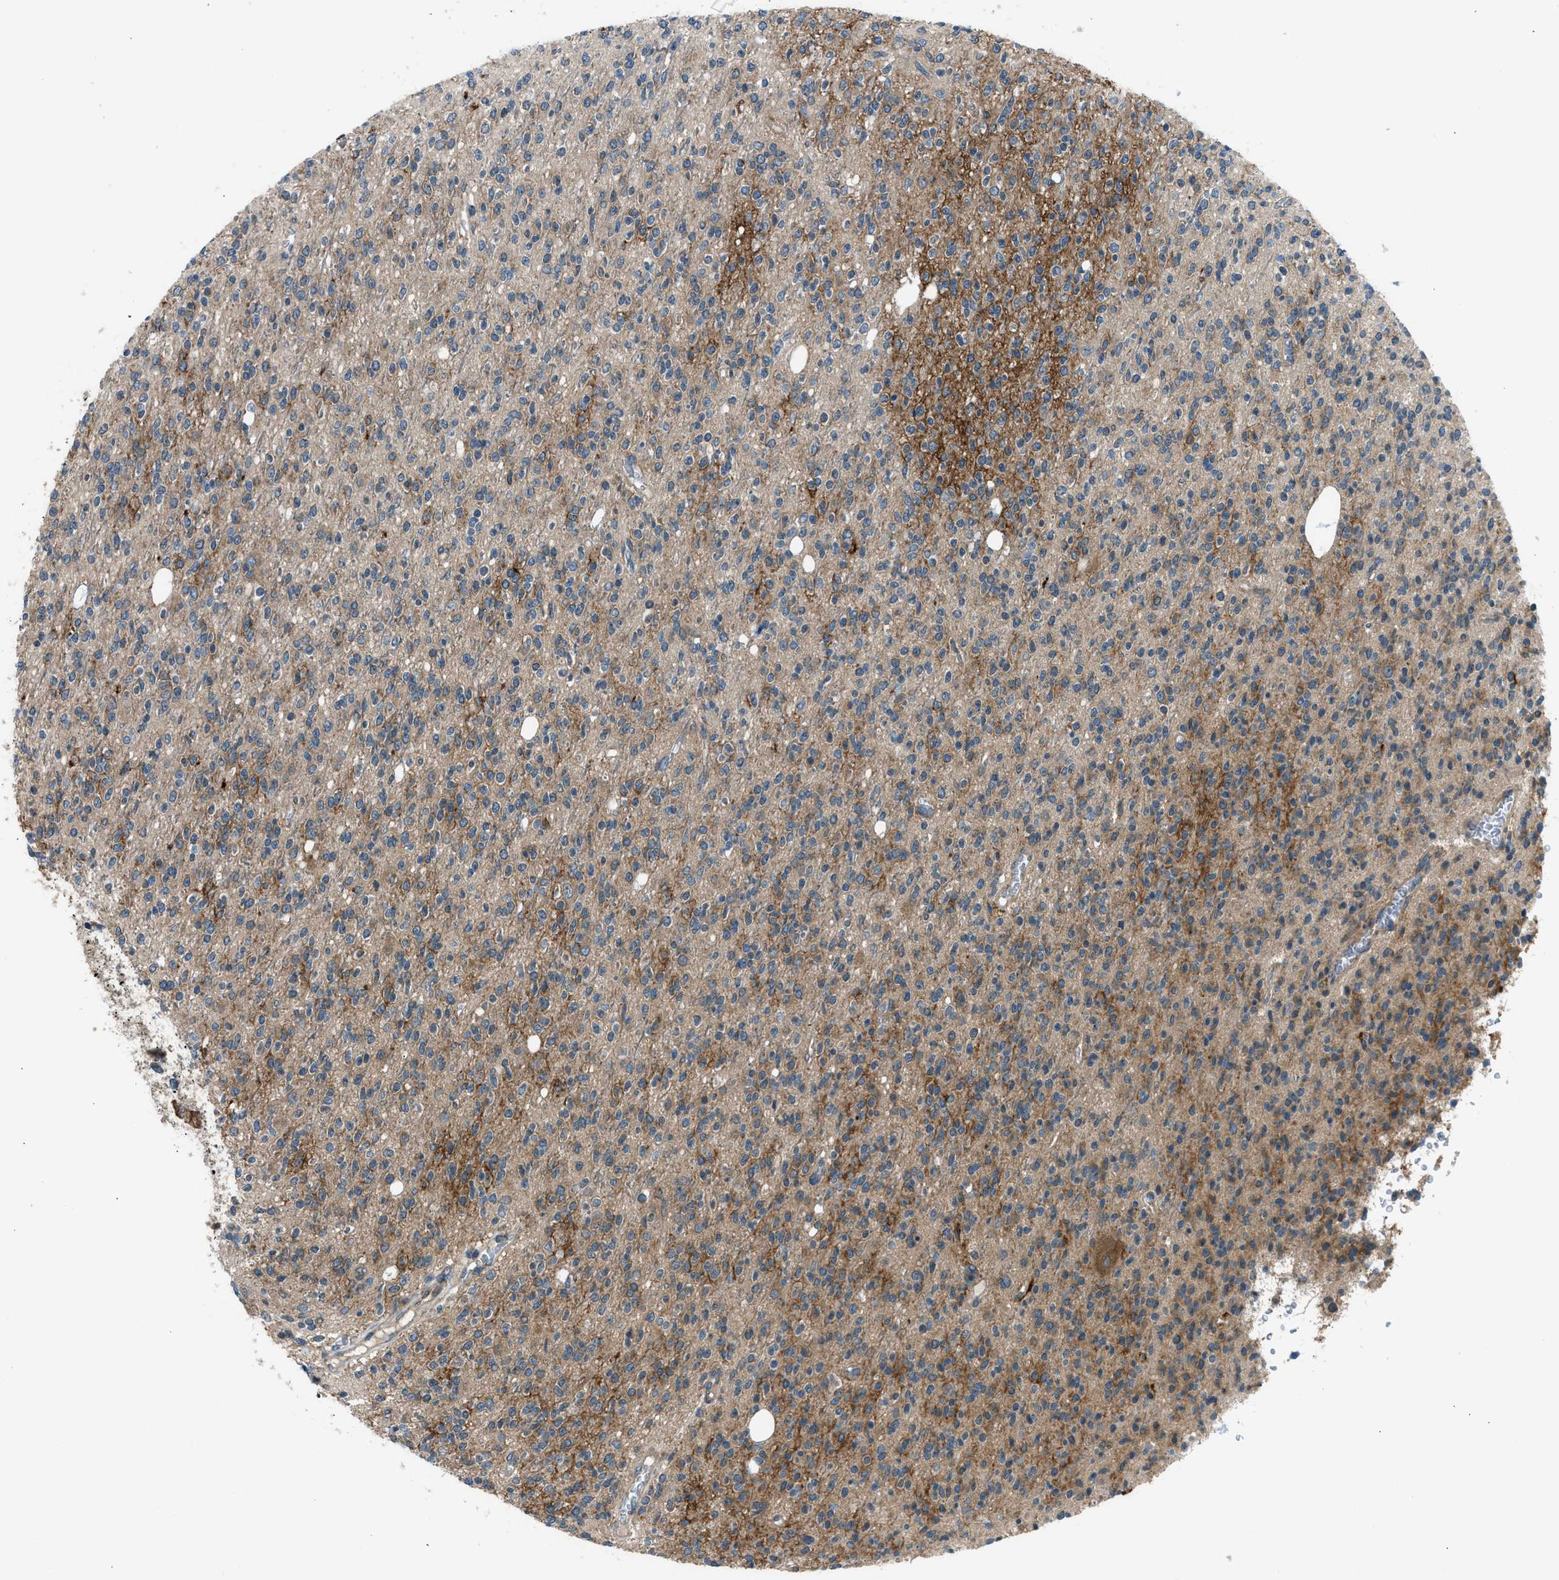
{"staining": {"intensity": "moderate", "quantity": "25%-75%", "location": "cytoplasmic/membranous"}, "tissue": "glioma", "cell_type": "Tumor cells", "image_type": "cancer", "snomed": [{"axis": "morphology", "description": "Glioma, malignant, High grade"}, {"axis": "topography", "description": "Brain"}], "caption": "Human glioma stained for a protein (brown) displays moderate cytoplasmic/membranous positive positivity in about 25%-75% of tumor cells.", "gene": "EDARADD", "patient": {"sex": "male", "age": 34}}